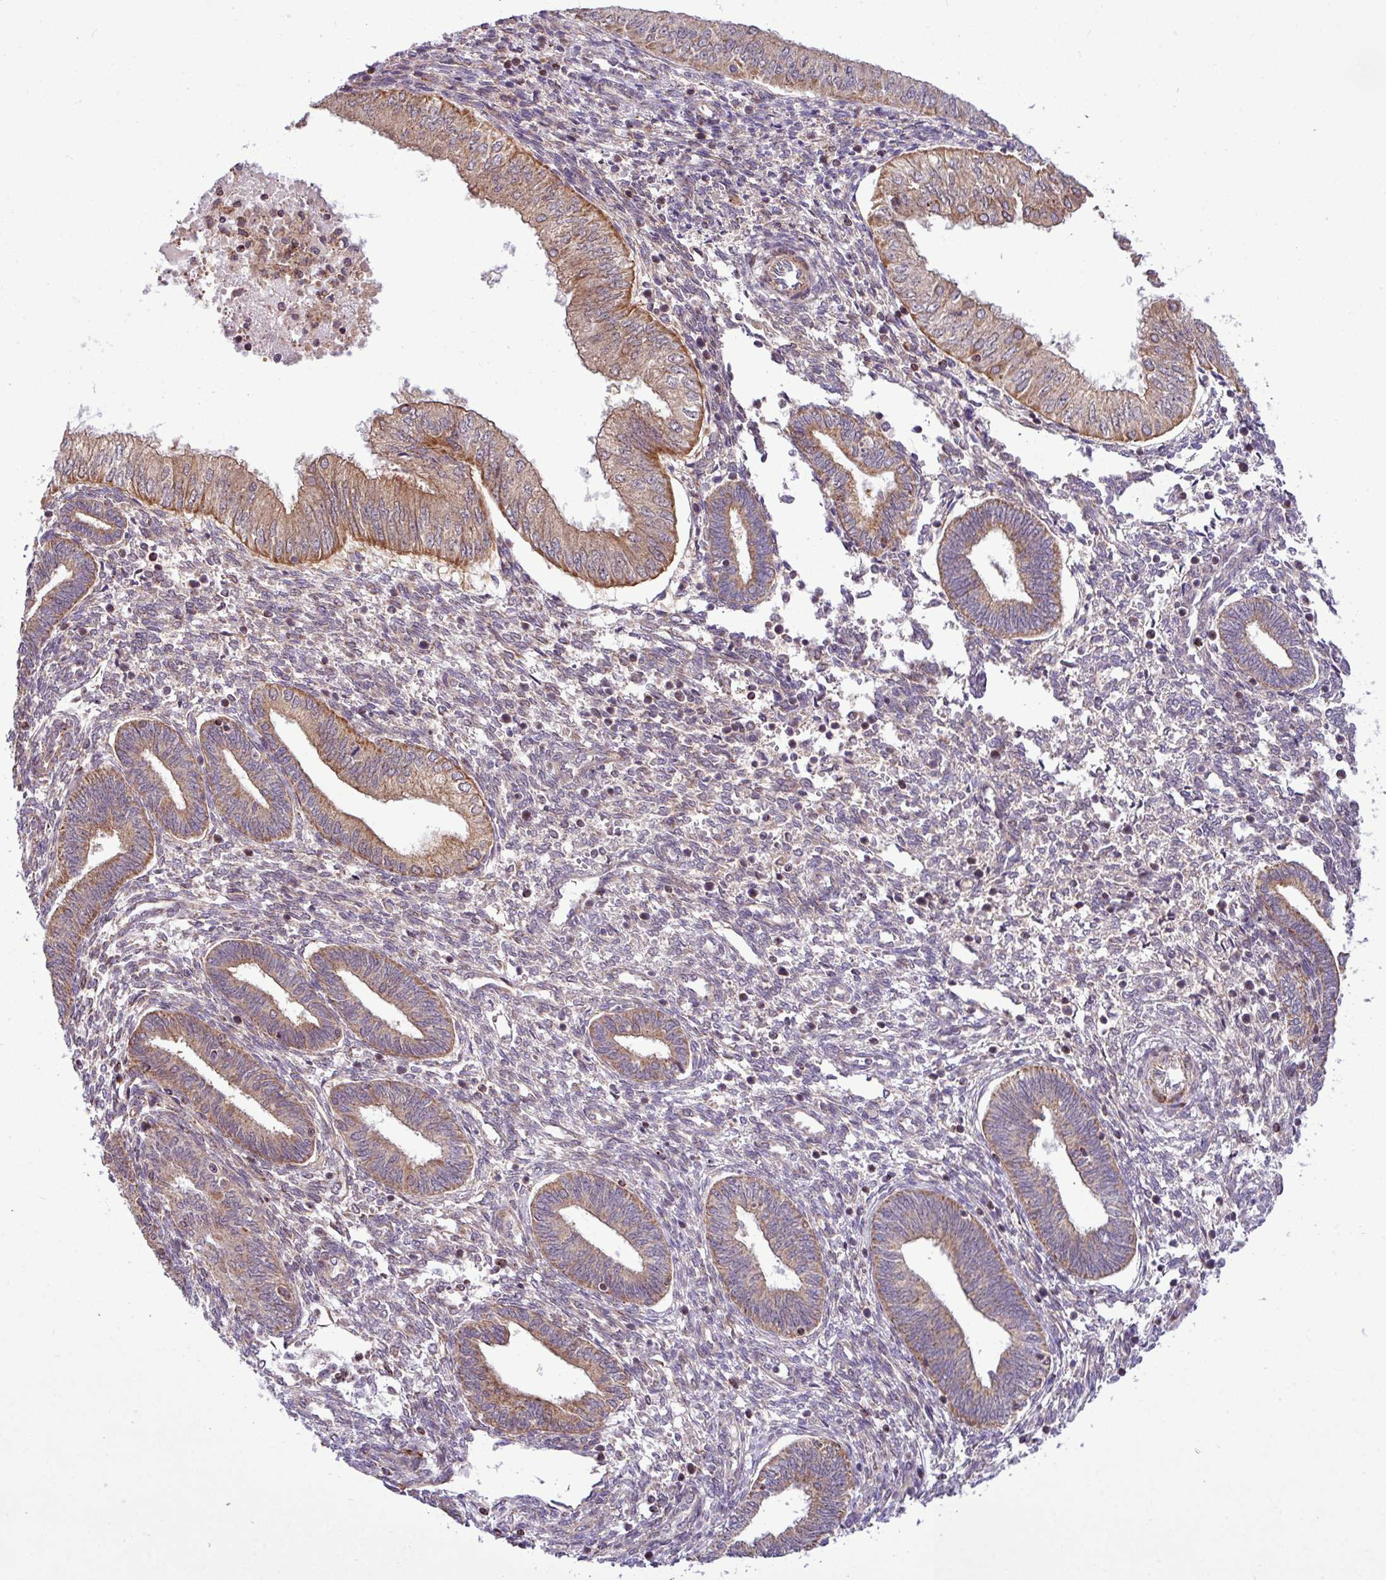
{"staining": {"intensity": "moderate", "quantity": "25%-75%", "location": "cytoplasmic/membranous"}, "tissue": "endometrial cancer", "cell_type": "Tumor cells", "image_type": "cancer", "snomed": [{"axis": "morphology", "description": "Normal tissue, NOS"}, {"axis": "morphology", "description": "Adenocarcinoma, NOS"}, {"axis": "topography", "description": "Endometrium"}], "caption": "The image reveals immunohistochemical staining of adenocarcinoma (endometrial). There is moderate cytoplasmic/membranous expression is appreciated in approximately 25%-75% of tumor cells.", "gene": "B3GNT9", "patient": {"sex": "female", "age": 53}}